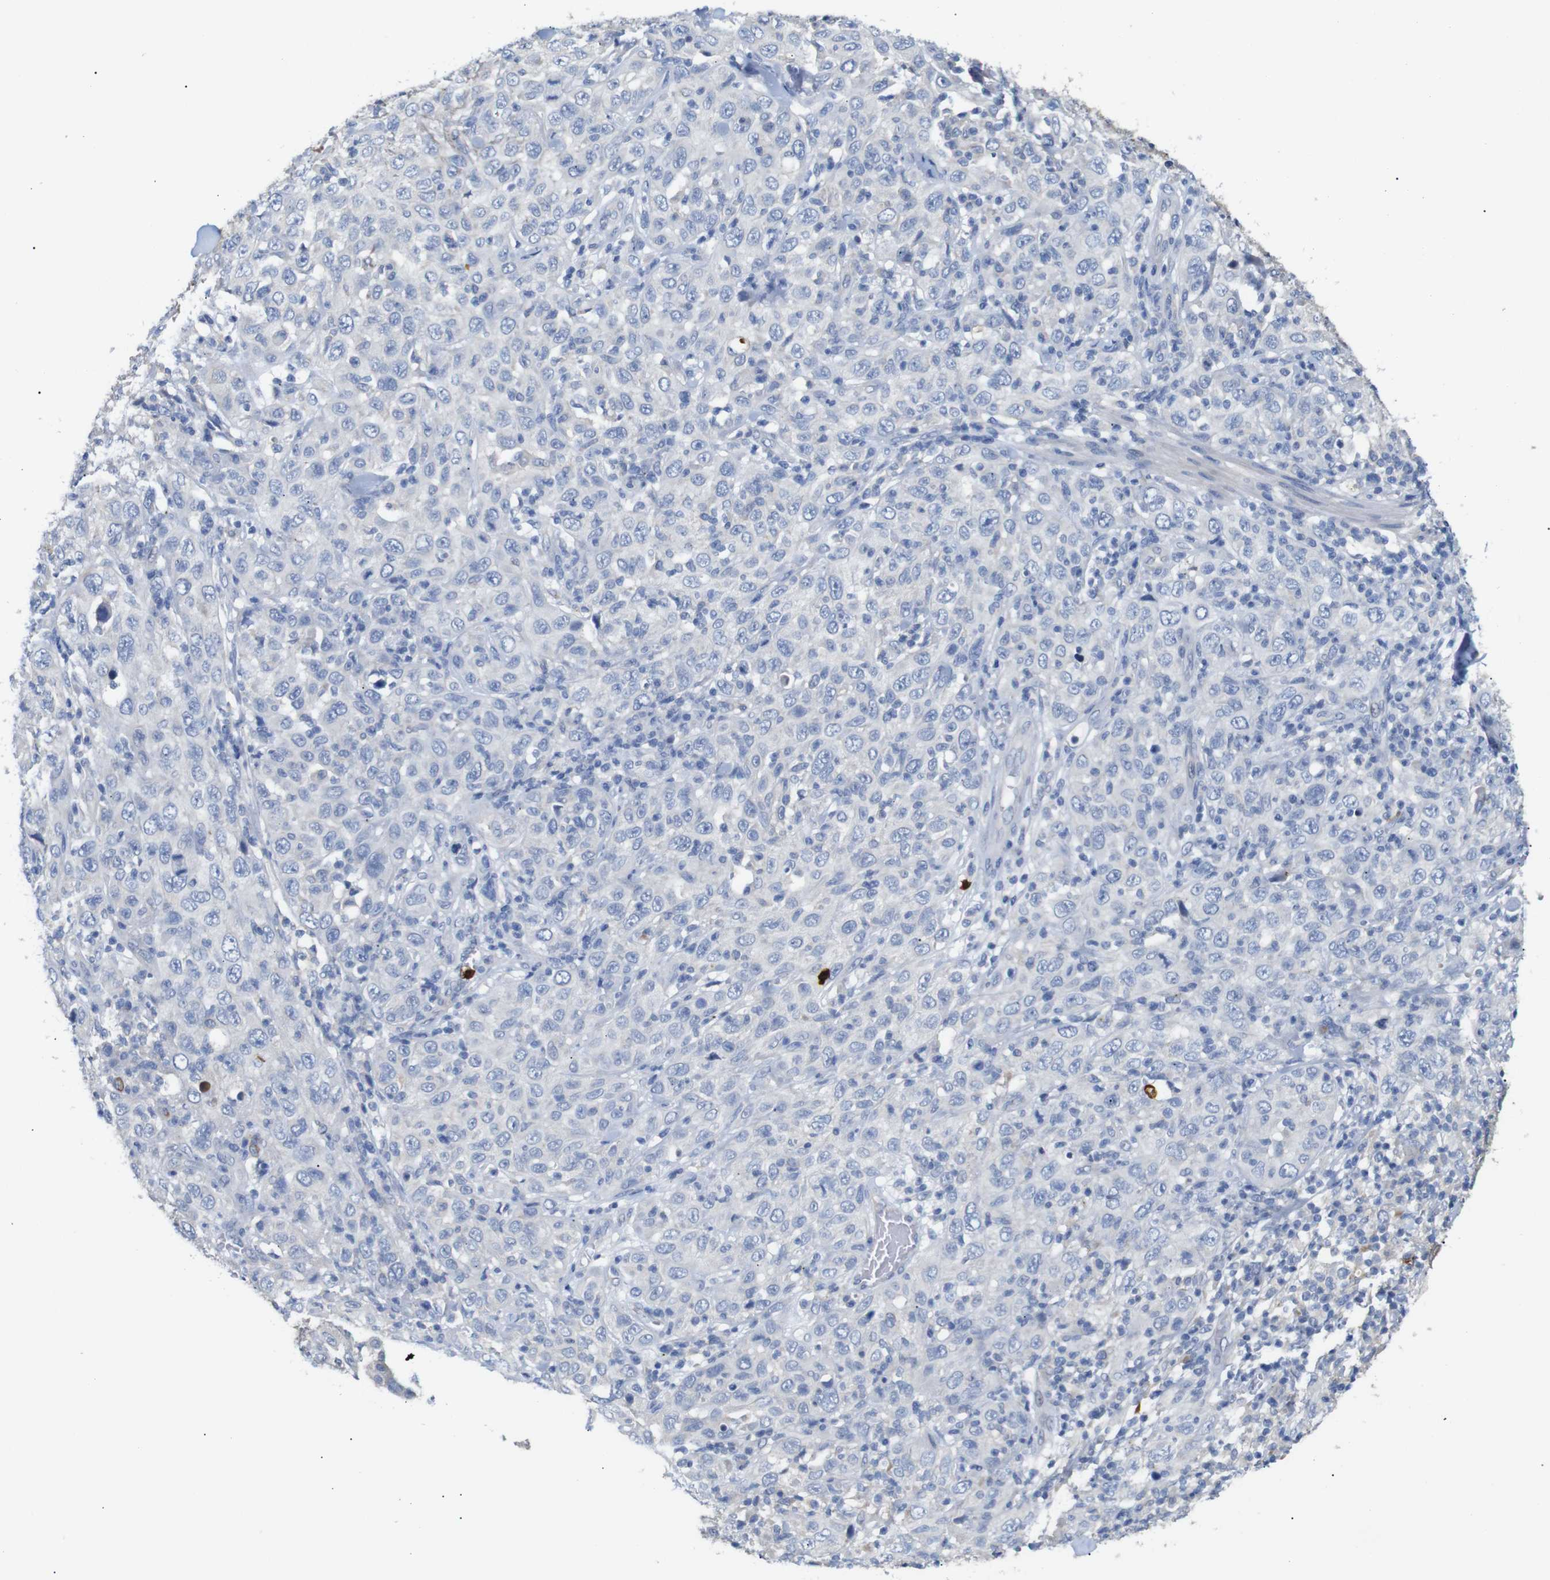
{"staining": {"intensity": "negative", "quantity": "none", "location": "none"}, "tissue": "skin cancer", "cell_type": "Tumor cells", "image_type": "cancer", "snomed": [{"axis": "morphology", "description": "Squamous cell carcinoma, NOS"}, {"axis": "topography", "description": "Skin"}], "caption": "Skin cancer was stained to show a protein in brown. There is no significant staining in tumor cells.", "gene": "ALOX15", "patient": {"sex": "female", "age": 88}}